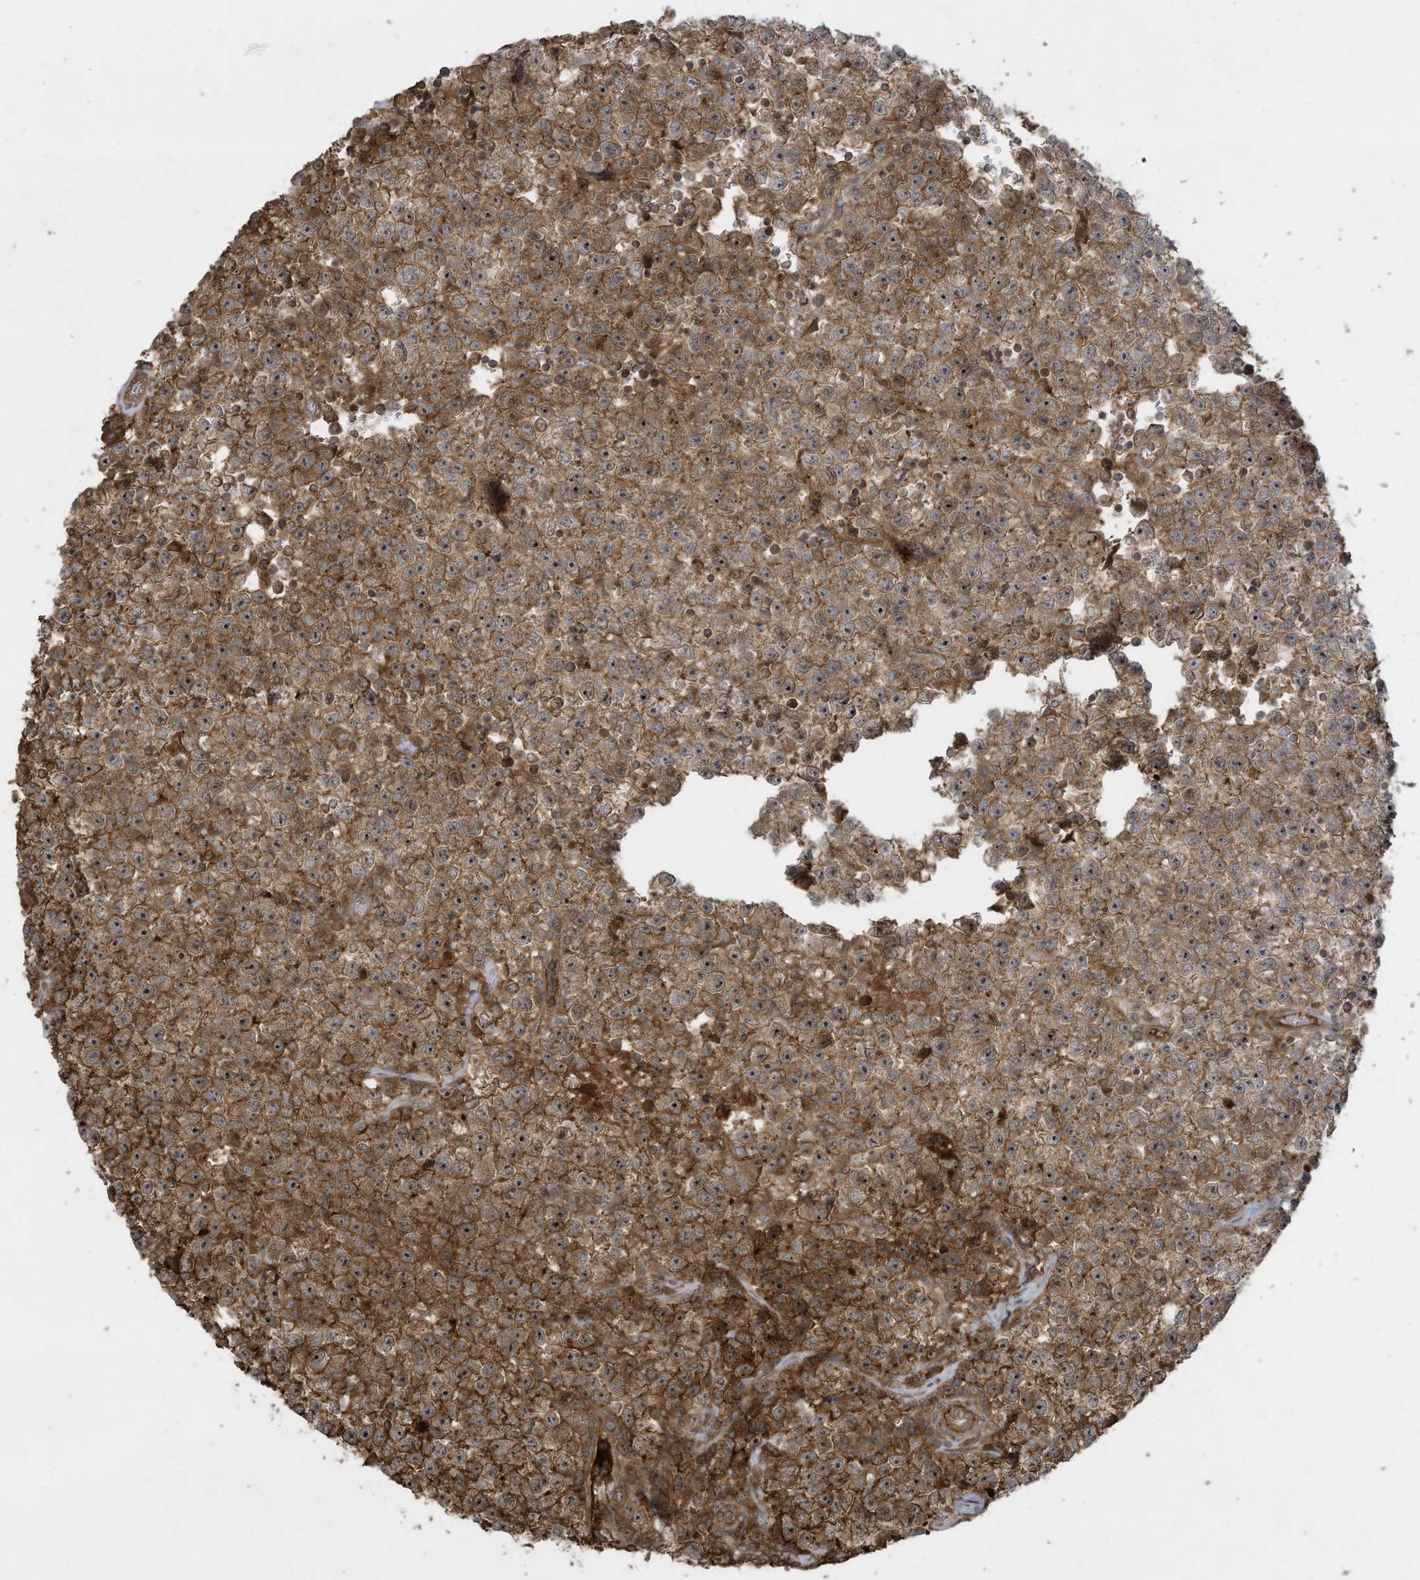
{"staining": {"intensity": "moderate", "quantity": ">75%", "location": "cytoplasmic/membranous"}, "tissue": "testis cancer", "cell_type": "Tumor cells", "image_type": "cancer", "snomed": [{"axis": "morphology", "description": "Seminoma, NOS"}, {"axis": "topography", "description": "Testis"}], "caption": "Immunohistochemical staining of human testis cancer (seminoma) displays medium levels of moderate cytoplasmic/membranous protein positivity in approximately >75% of tumor cells.", "gene": "DDIT4", "patient": {"sex": "male", "age": 22}}